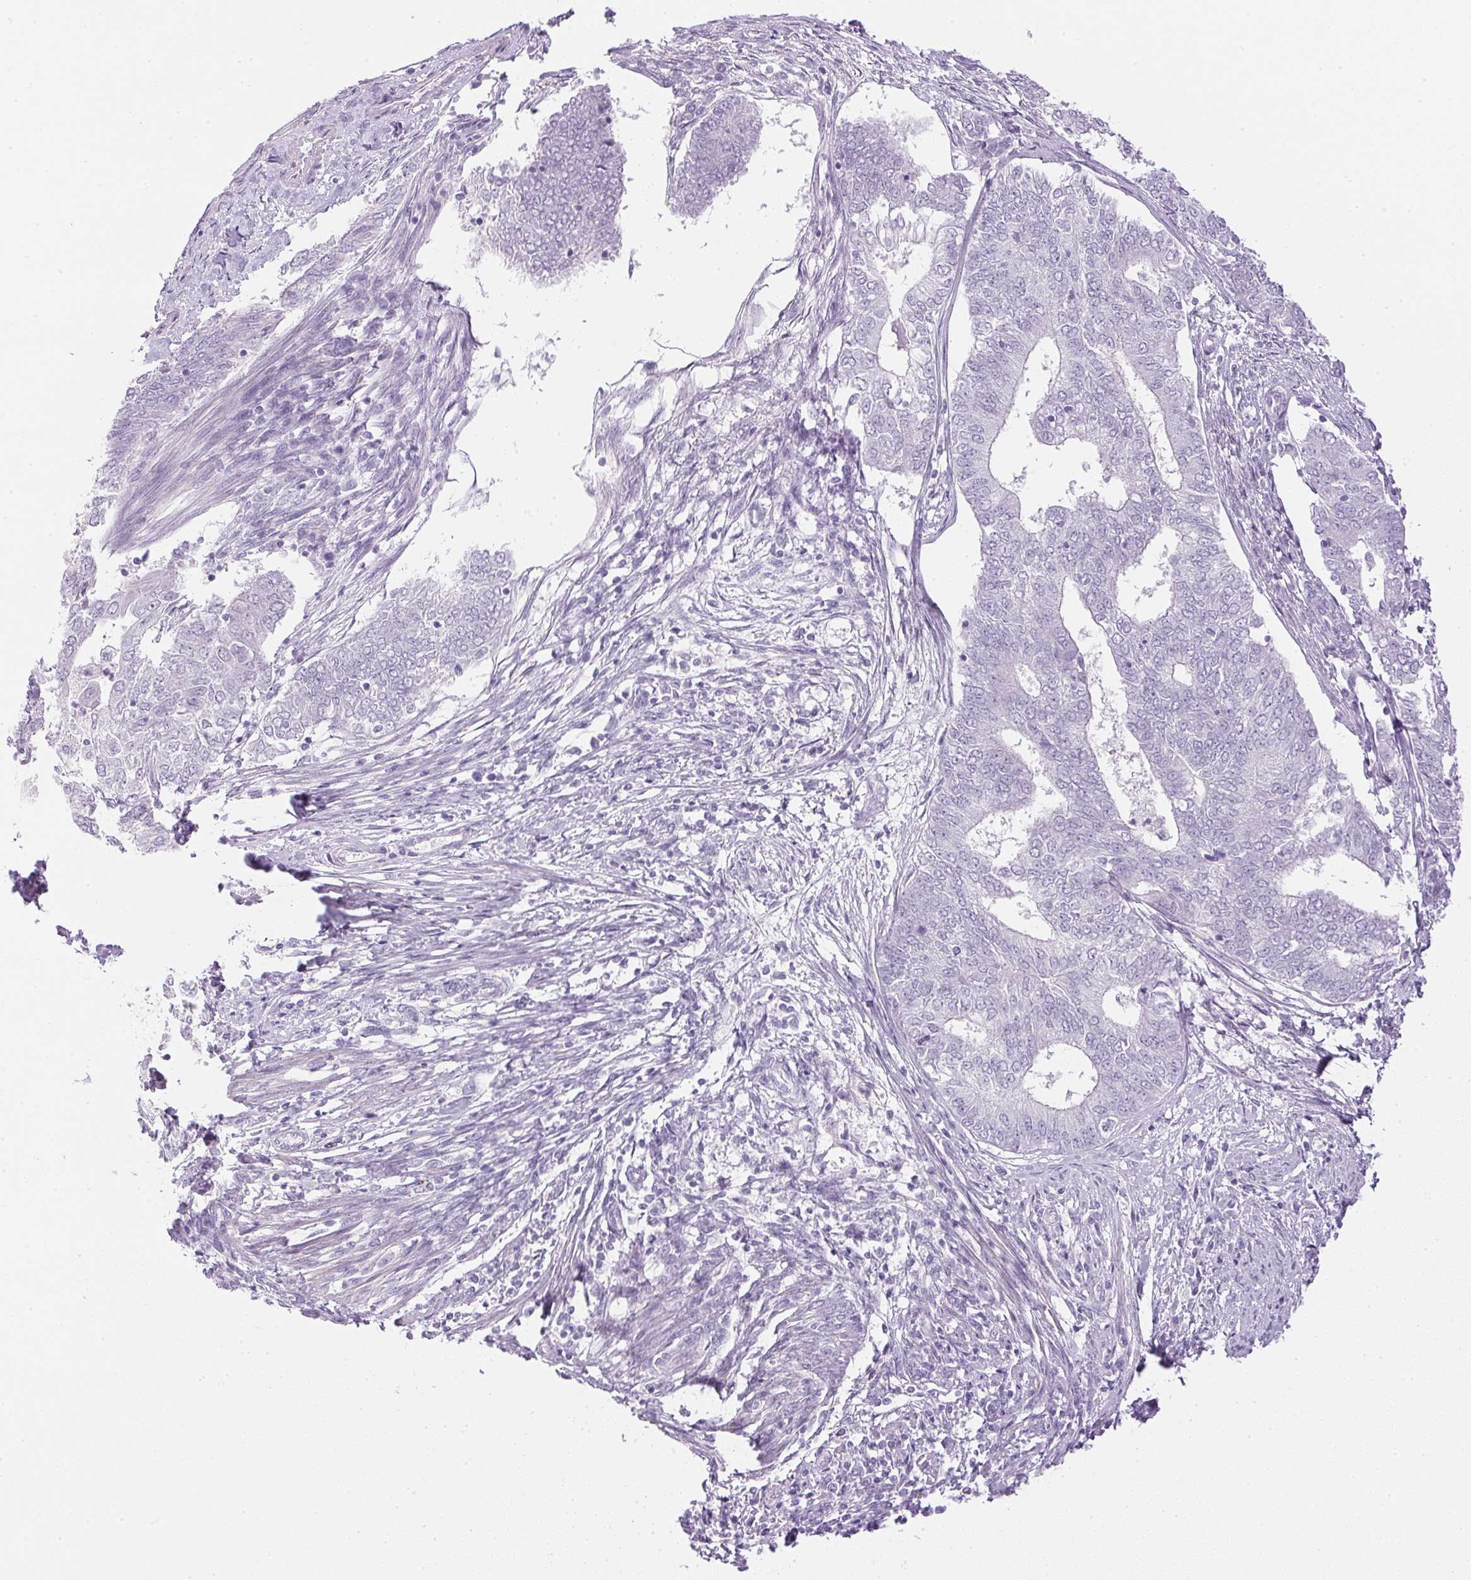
{"staining": {"intensity": "negative", "quantity": "none", "location": "none"}, "tissue": "endometrial cancer", "cell_type": "Tumor cells", "image_type": "cancer", "snomed": [{"axis": "morphology", "description": "Adenocarcinoma, NOS"}, {"axis": "topography", "description": "Endometrium"}], "caption": "Tumor cells show no significant protein positivity in endometrial adenocarcinoma. (Brightfield microscopy of DAB (3,3'-diaminobenzidine) immunohistochemistry at high magnification).", "gene": "CTRL", "patient": {"sex": "female", "age": 62}}